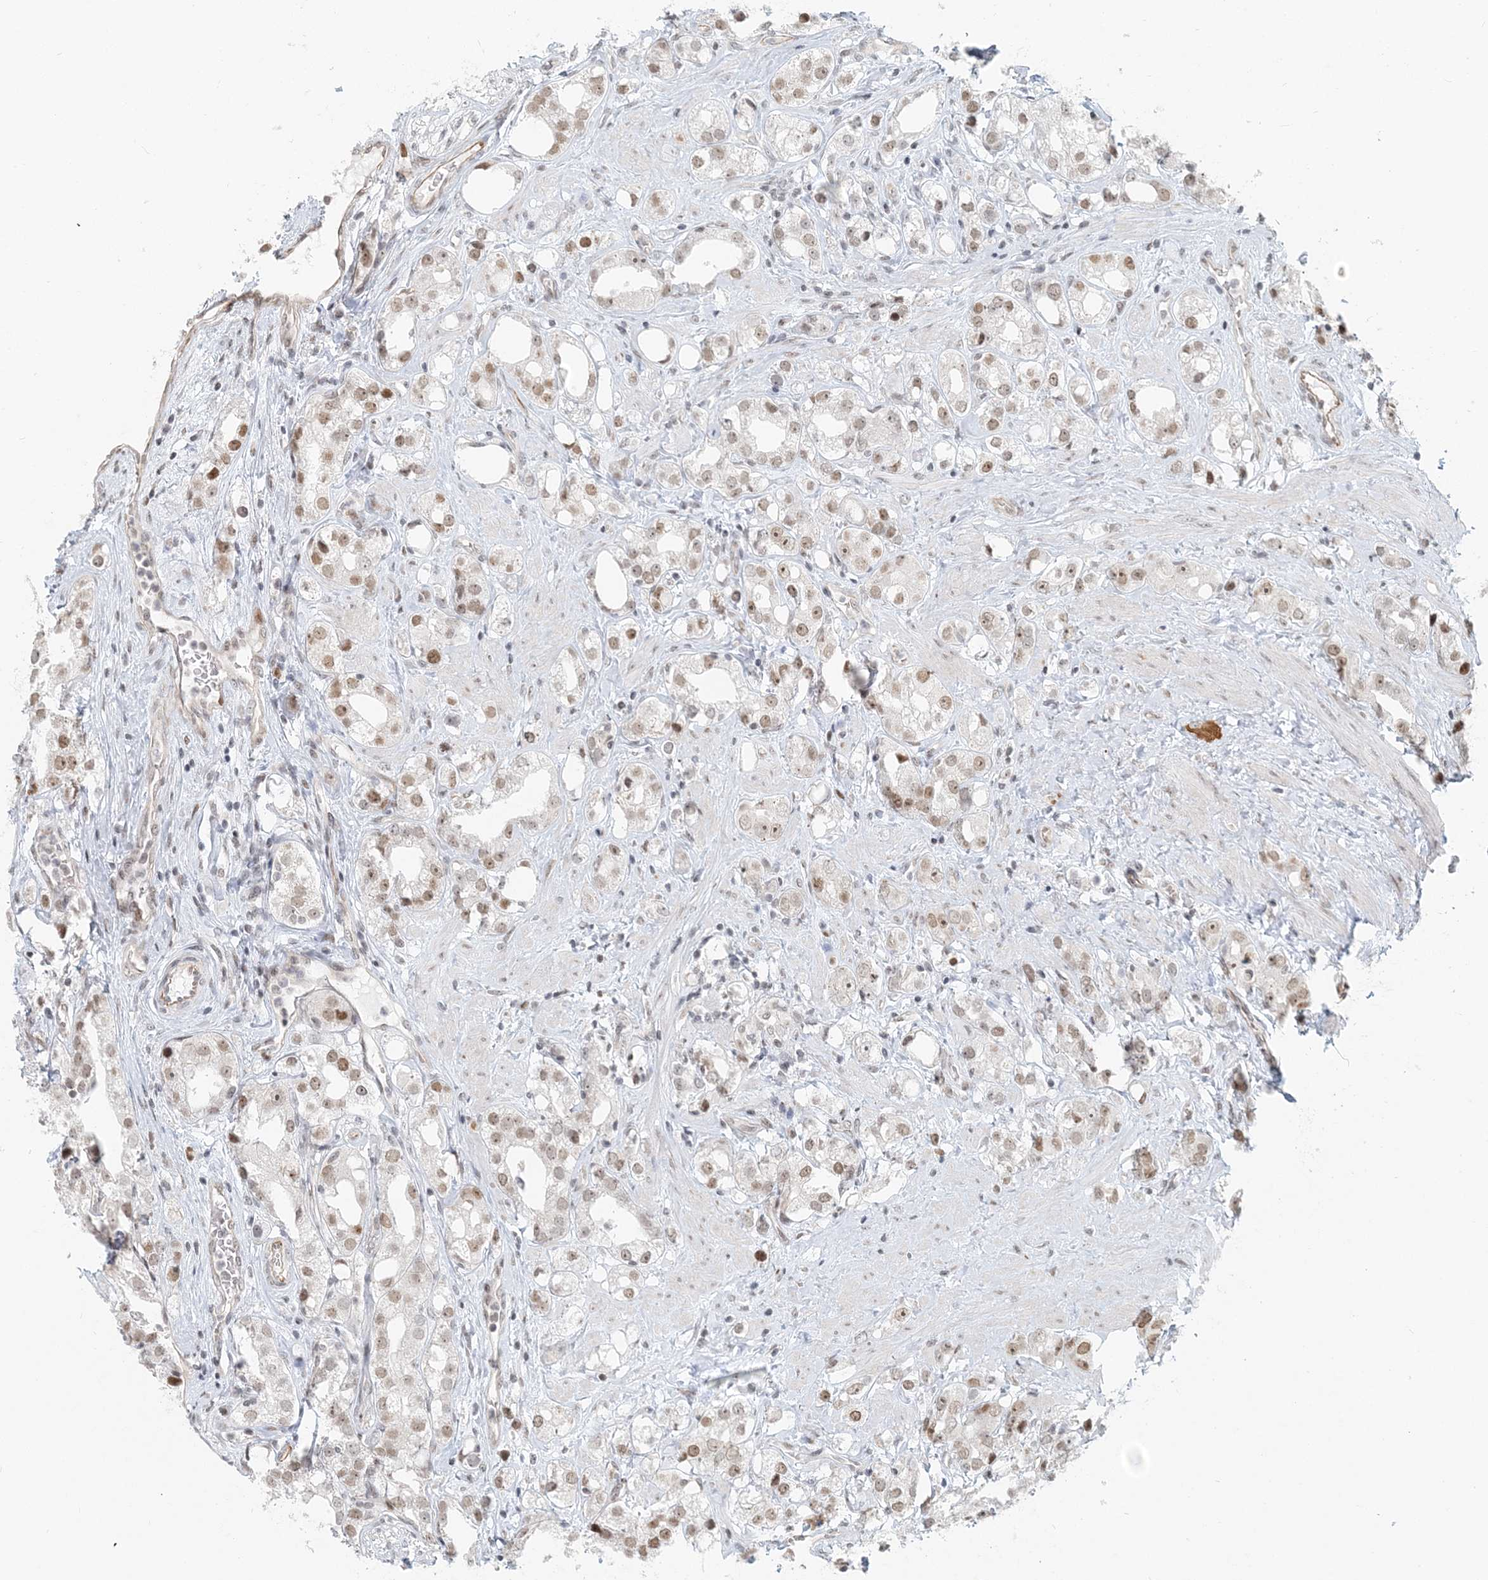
{"staining": {"intensity": "moderate", "quantity": "25%-75%", "location": "nuclear"}, "tissue": "prostate cancer", "cell_type": "Tumor cells", "image_type": "cancer", "snomed": [{"axis": "morphology", "description": "Adenocarcinoma, NOS"}, {"axis": "topography", "description": "Prostate"}], "caption": "Human prostate cancer stained with a protein marker displays moderate staining in tumor cells.", "gene": "BAZ1B", "patient": {"sex": "male", "age": 79}}